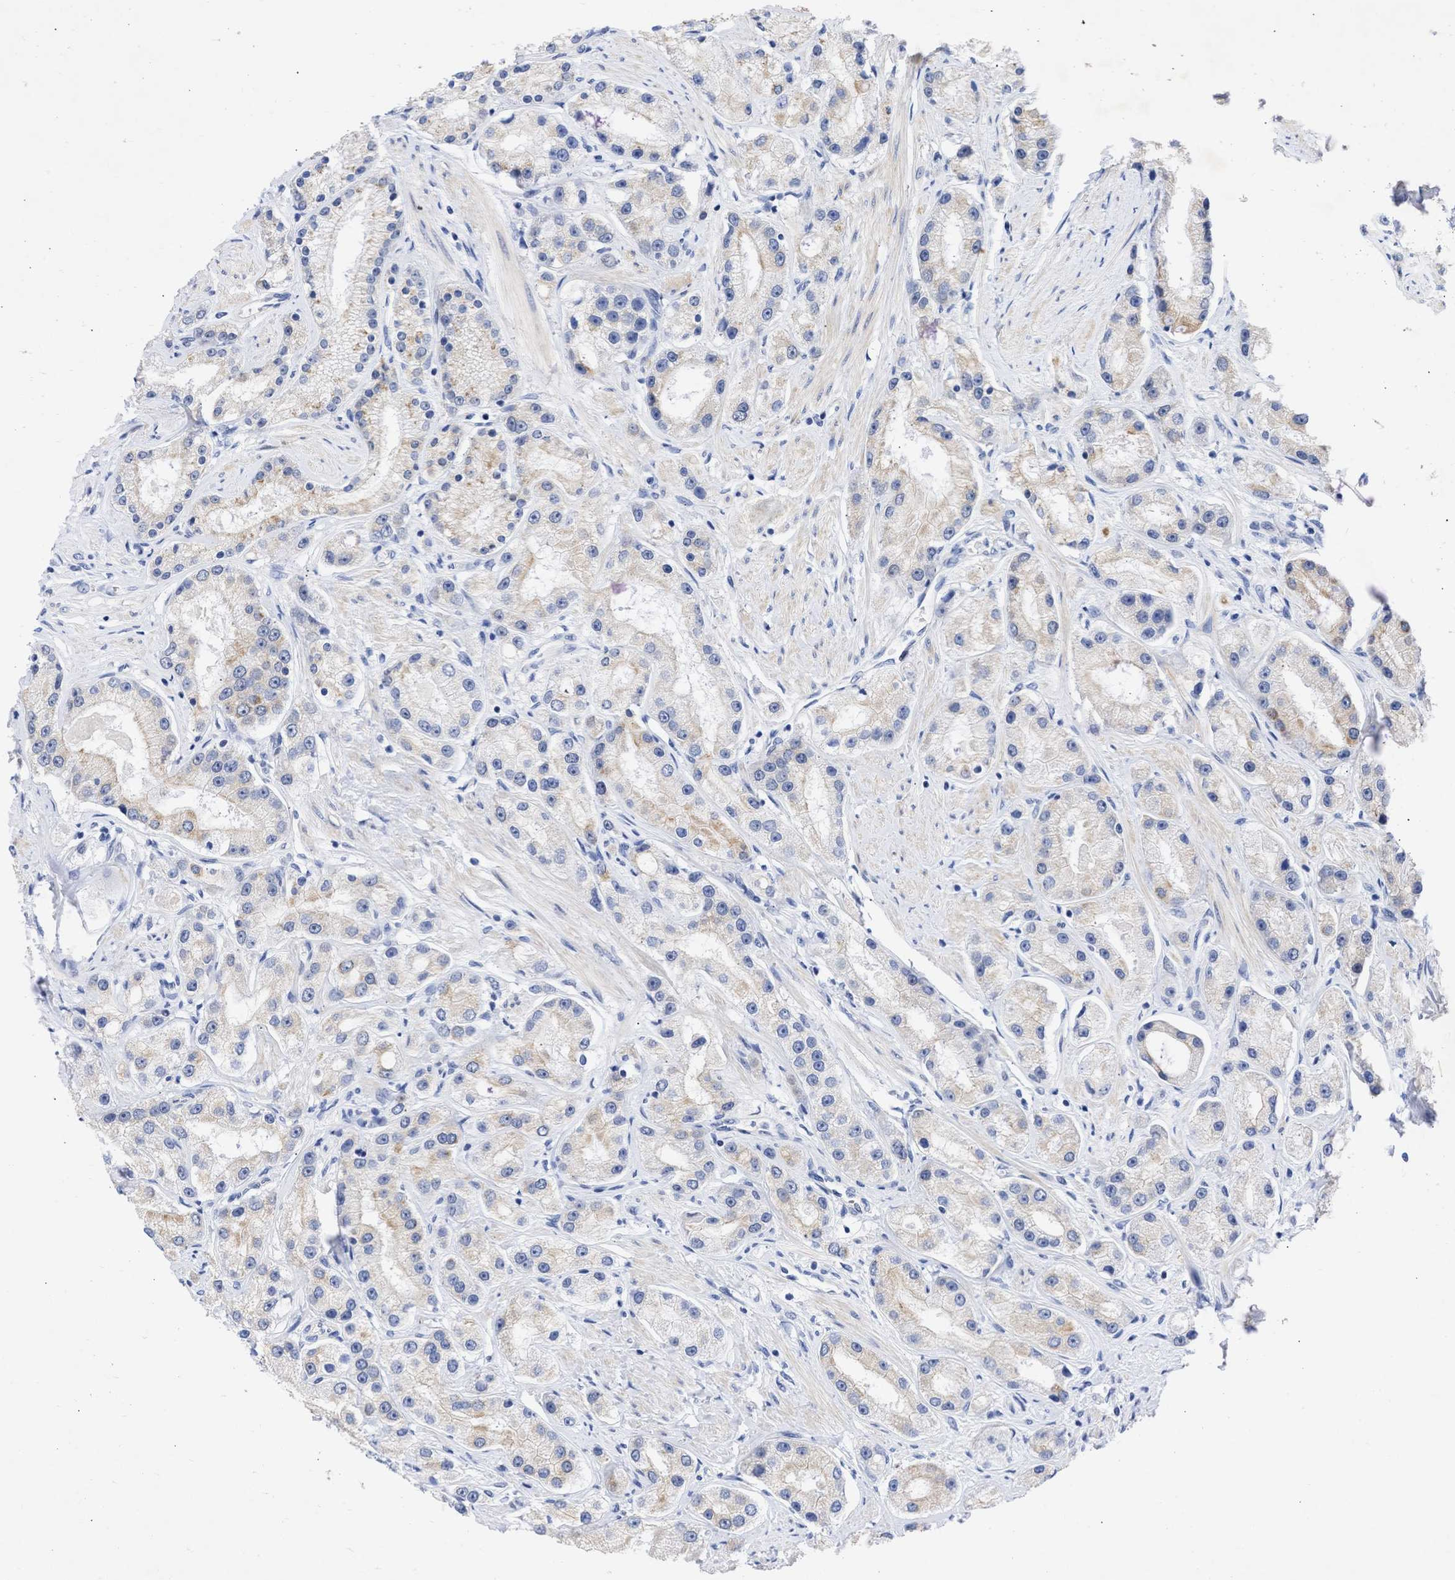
{"staining": {"intensity": "weak", "quantity": "25%-75%", "location": "cytoplasmic/membranous"}, "tissue": "prostate cancer", "cell_type": "Tumor cells", "image_type": "cancer", "snomed": [{"axis": "morphology", "description": "Adenocarcinoma, Low grade"}, {"axis": "topography", "description": "Prostate"}], "caption": "This image exhibits IHC staining of prostate adenocarcinoma (low-grade), with low weak cytoplasmic/membranous staining in about 25%-75% of tumor cells.", "gene": "DDX41", "patient": {"sex": "male", "age": 63}}